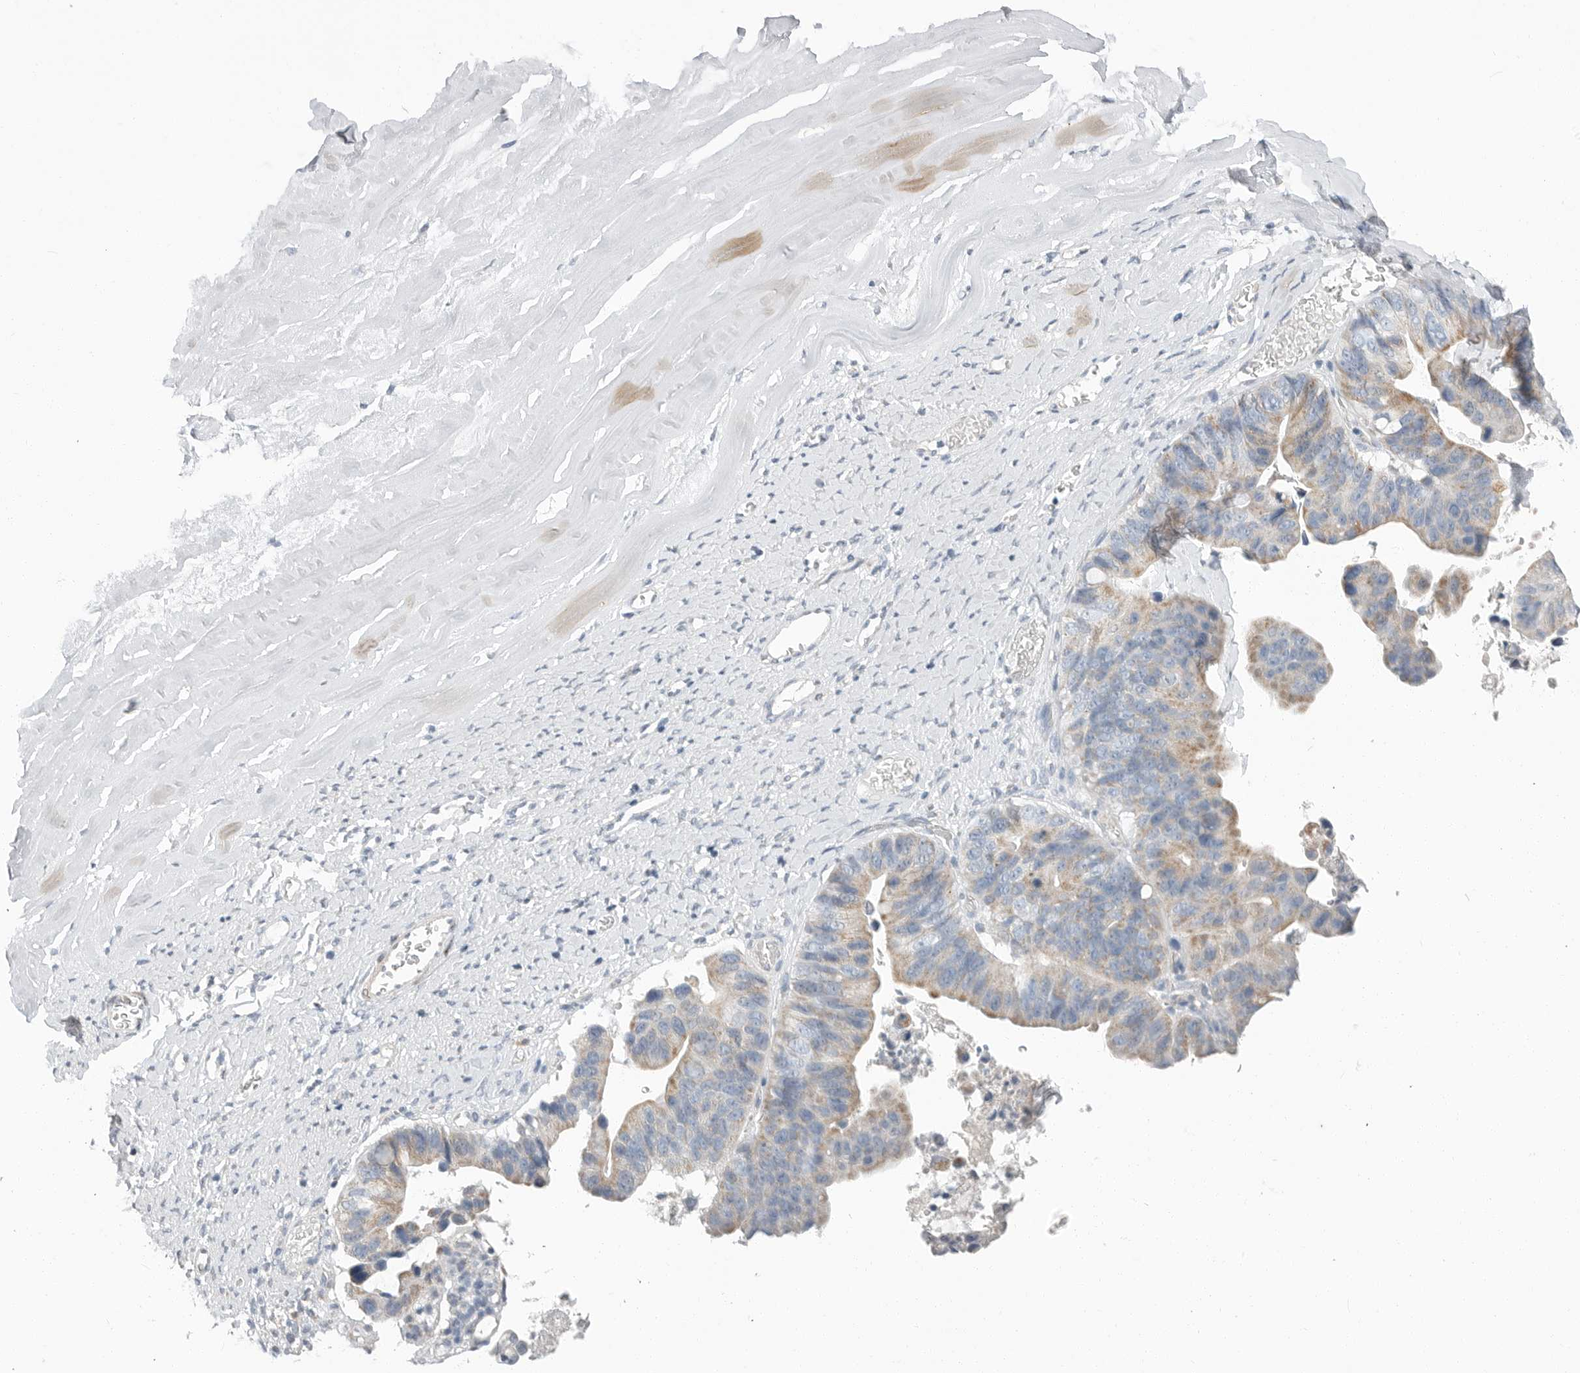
{"staining": {"intensity": "weak", "quantity": "25%-75%", "location": "cytoplasmic/membranous"}, "tissue": "ovarian cancer", "cell_type": "Tumor cells", "image_type": "cancer", "snomed": [{"axis": "morphology", "description": "Cystadenocarcinoma, mucinous, NOS"}, {"axis": "topography", "description": "Ovary"}], "caption": "A brown stain shows weak cytoplasmic/membranous staining of a protein in mucinous cystadenocarcinoma (ovarian) tumor cells.", "gene": "PLN", "patient": {"sex": "female", "age": 61}}